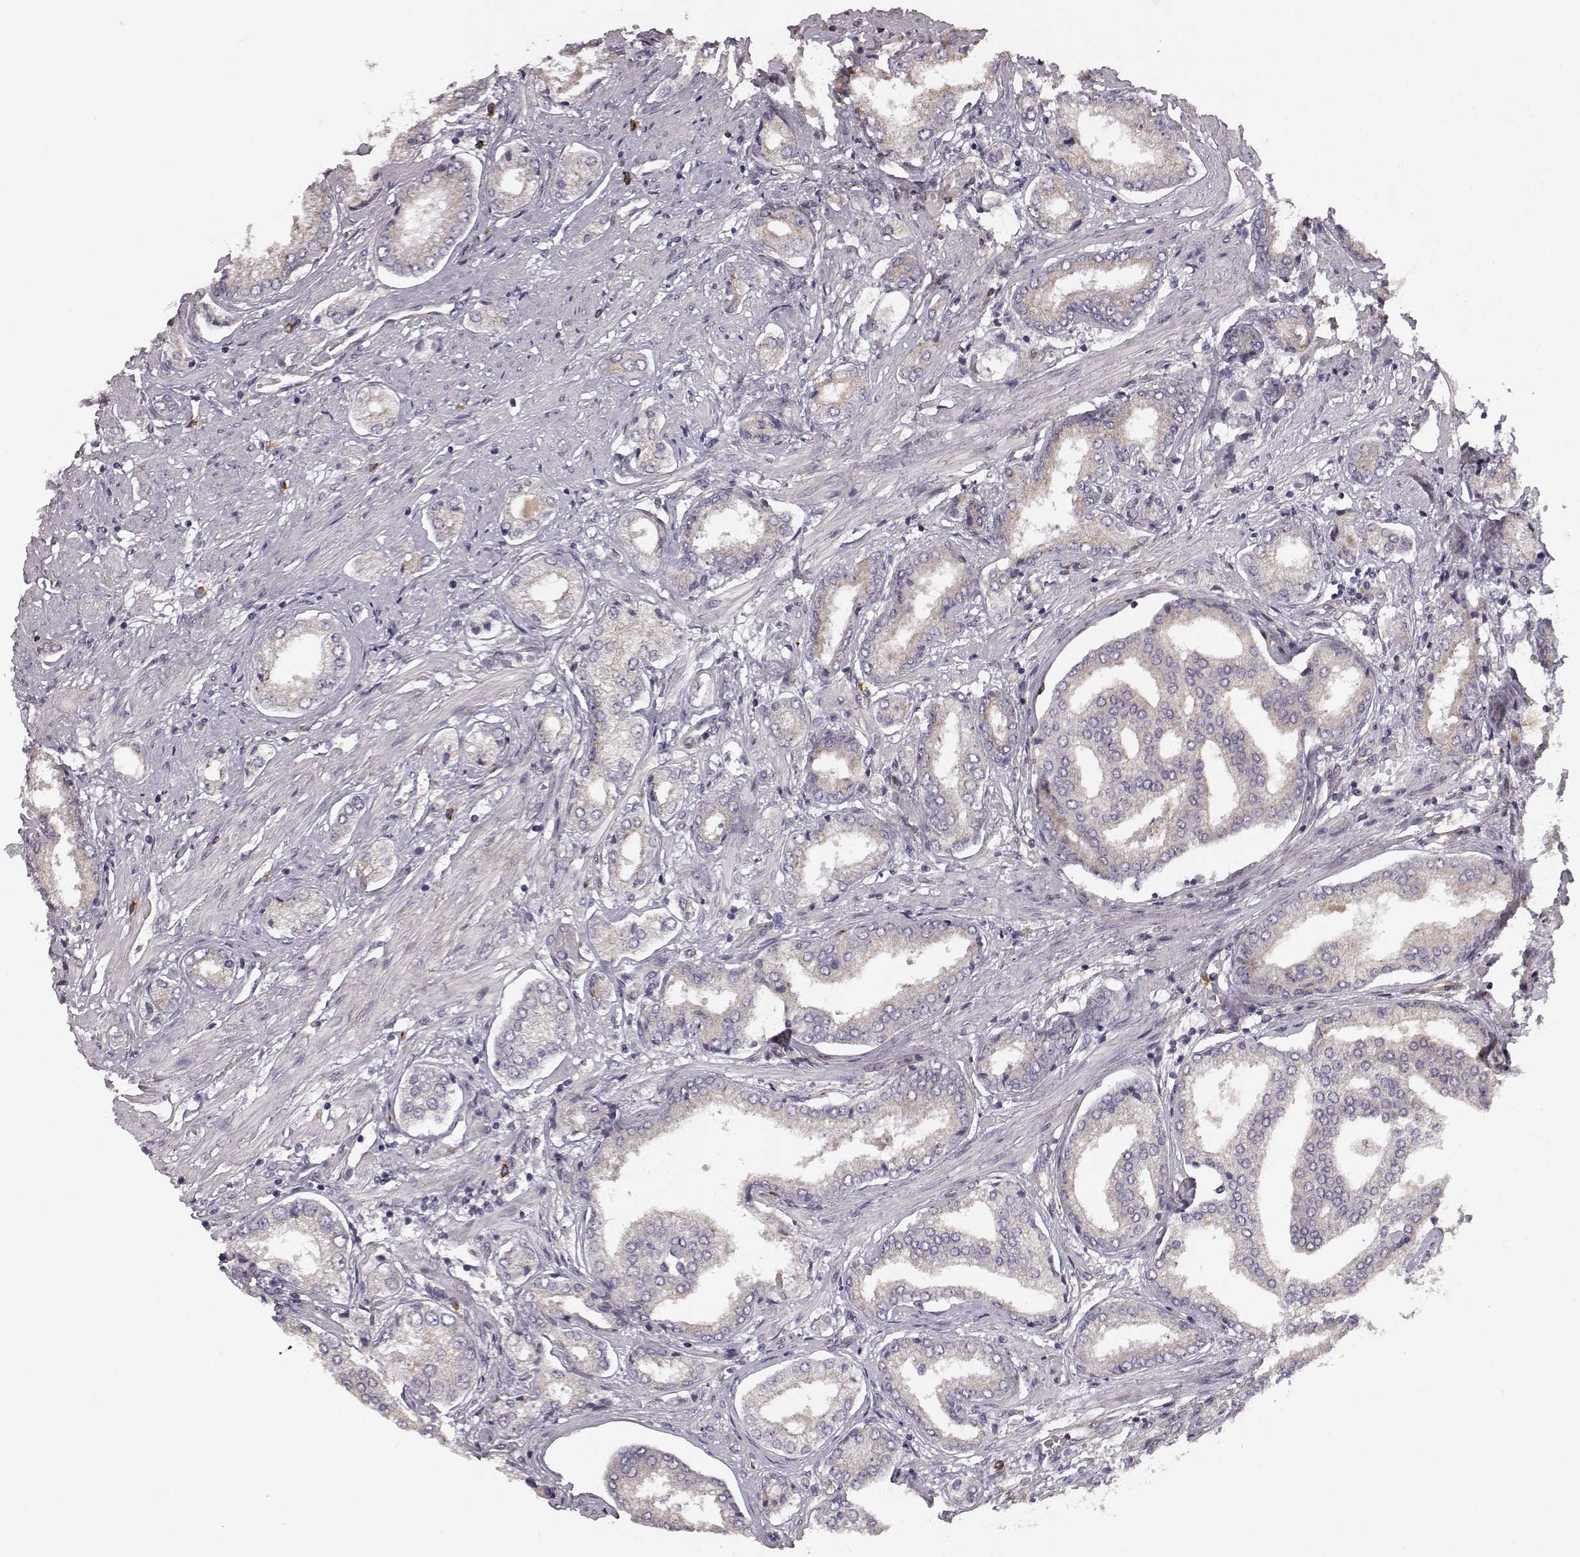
{"staining": {"intensity": "negative", "quantity": "none", "location": "none"}, "tissue": "prostate cancer", "cell_type": "Tumor cells", "image_type": "cancer", "snomed": [{"axis": "morphology", "description": "Adenocarcinoma, NOS"}, {"axis": "topography", "description": "Prostate"}], "caption": "DAB immunohistochemical staining of prostate cancer shows no significant expression in tumor cells.", "gene": "GHR", "patient": {"sex": "male", "age": 63}}